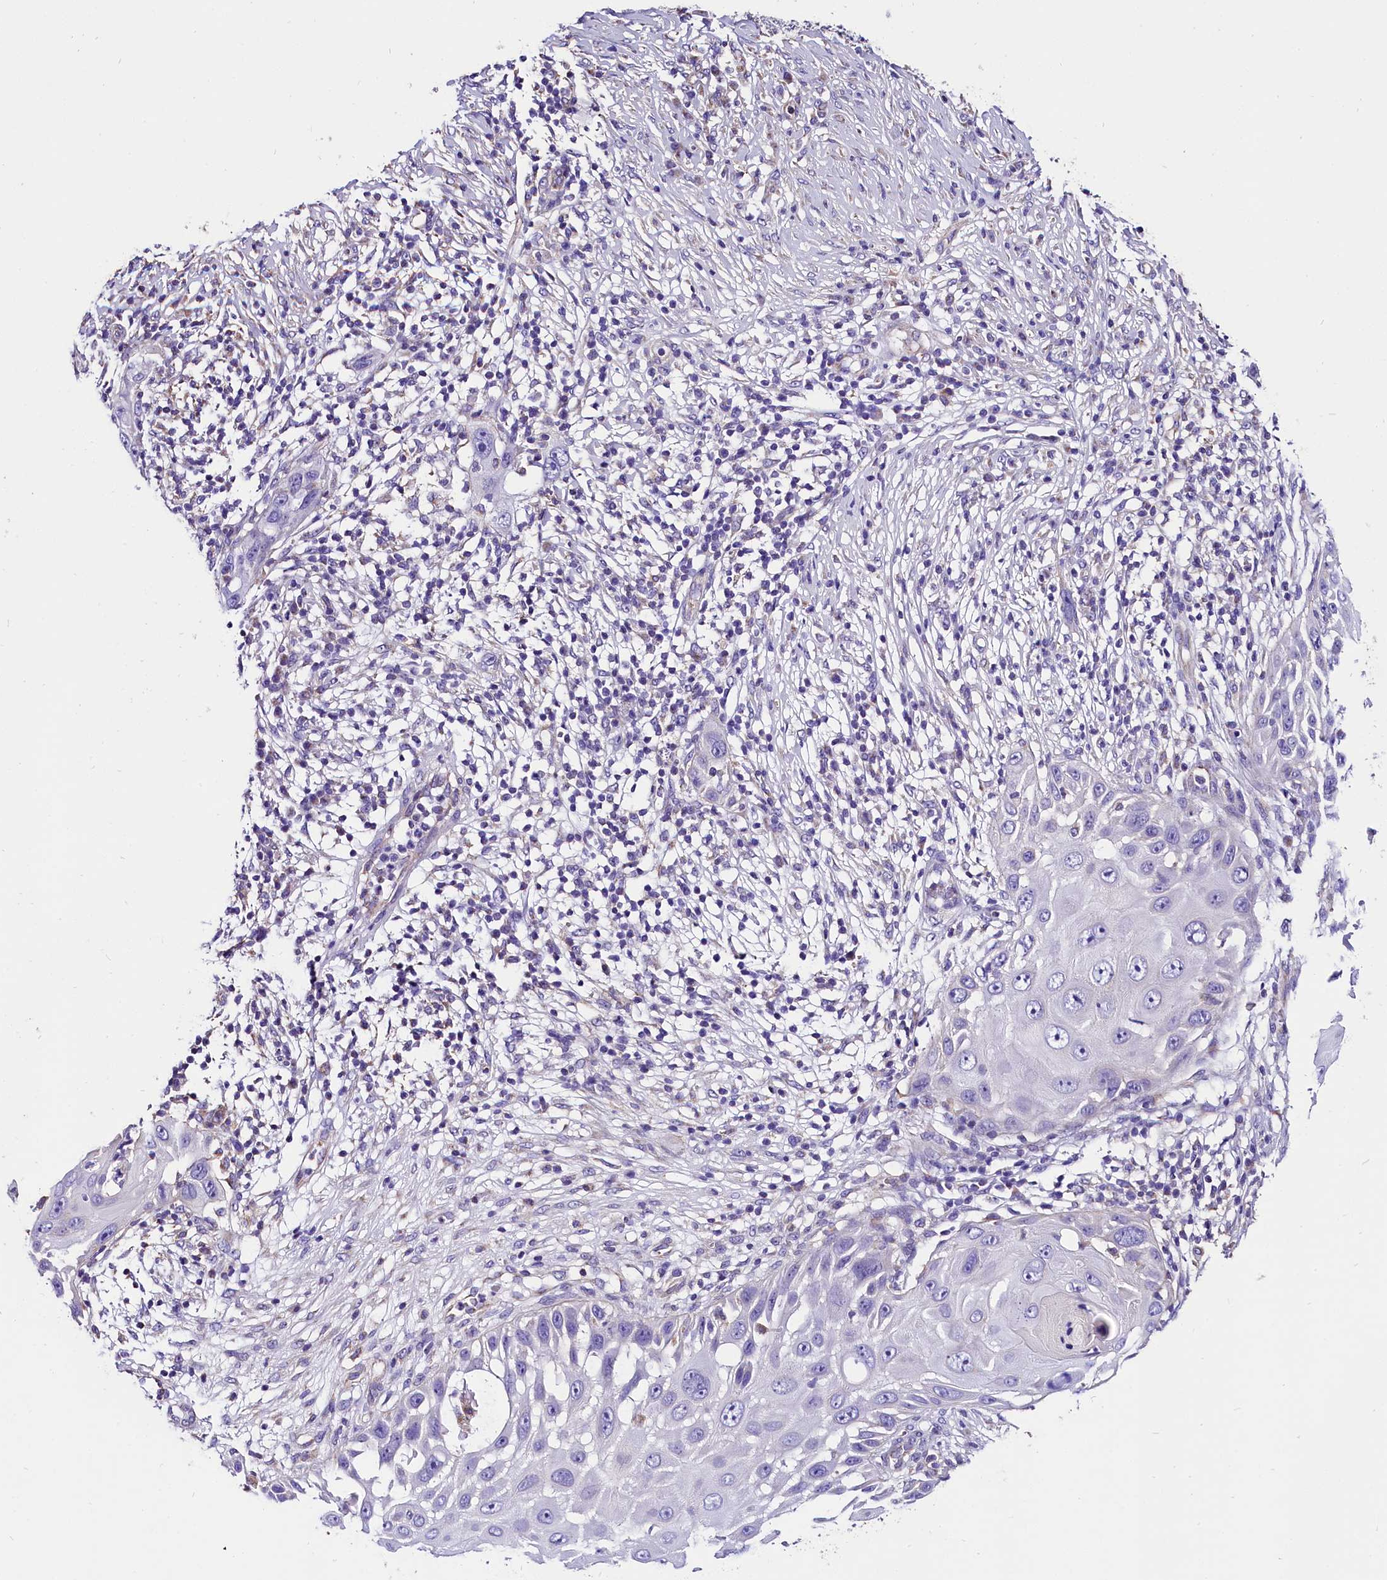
{"staining": {"intensity": "negative", "quantity": "none", "location": "none"}, "tissue": "skin cancer", "cell_type": "Tumor cells", "image_type": "cancer", "snomed": [{"axis": "morphology", "description": "Squamous cell carcinoma, NOS"}, {"axis": "topography", "description": "Skin"}], "caption": "Tumor cells are negative for protein expression in human skin squamous cell carcinoma.", "gene": "ACAA2", "patient": {"sex": "female", "age": 44}}